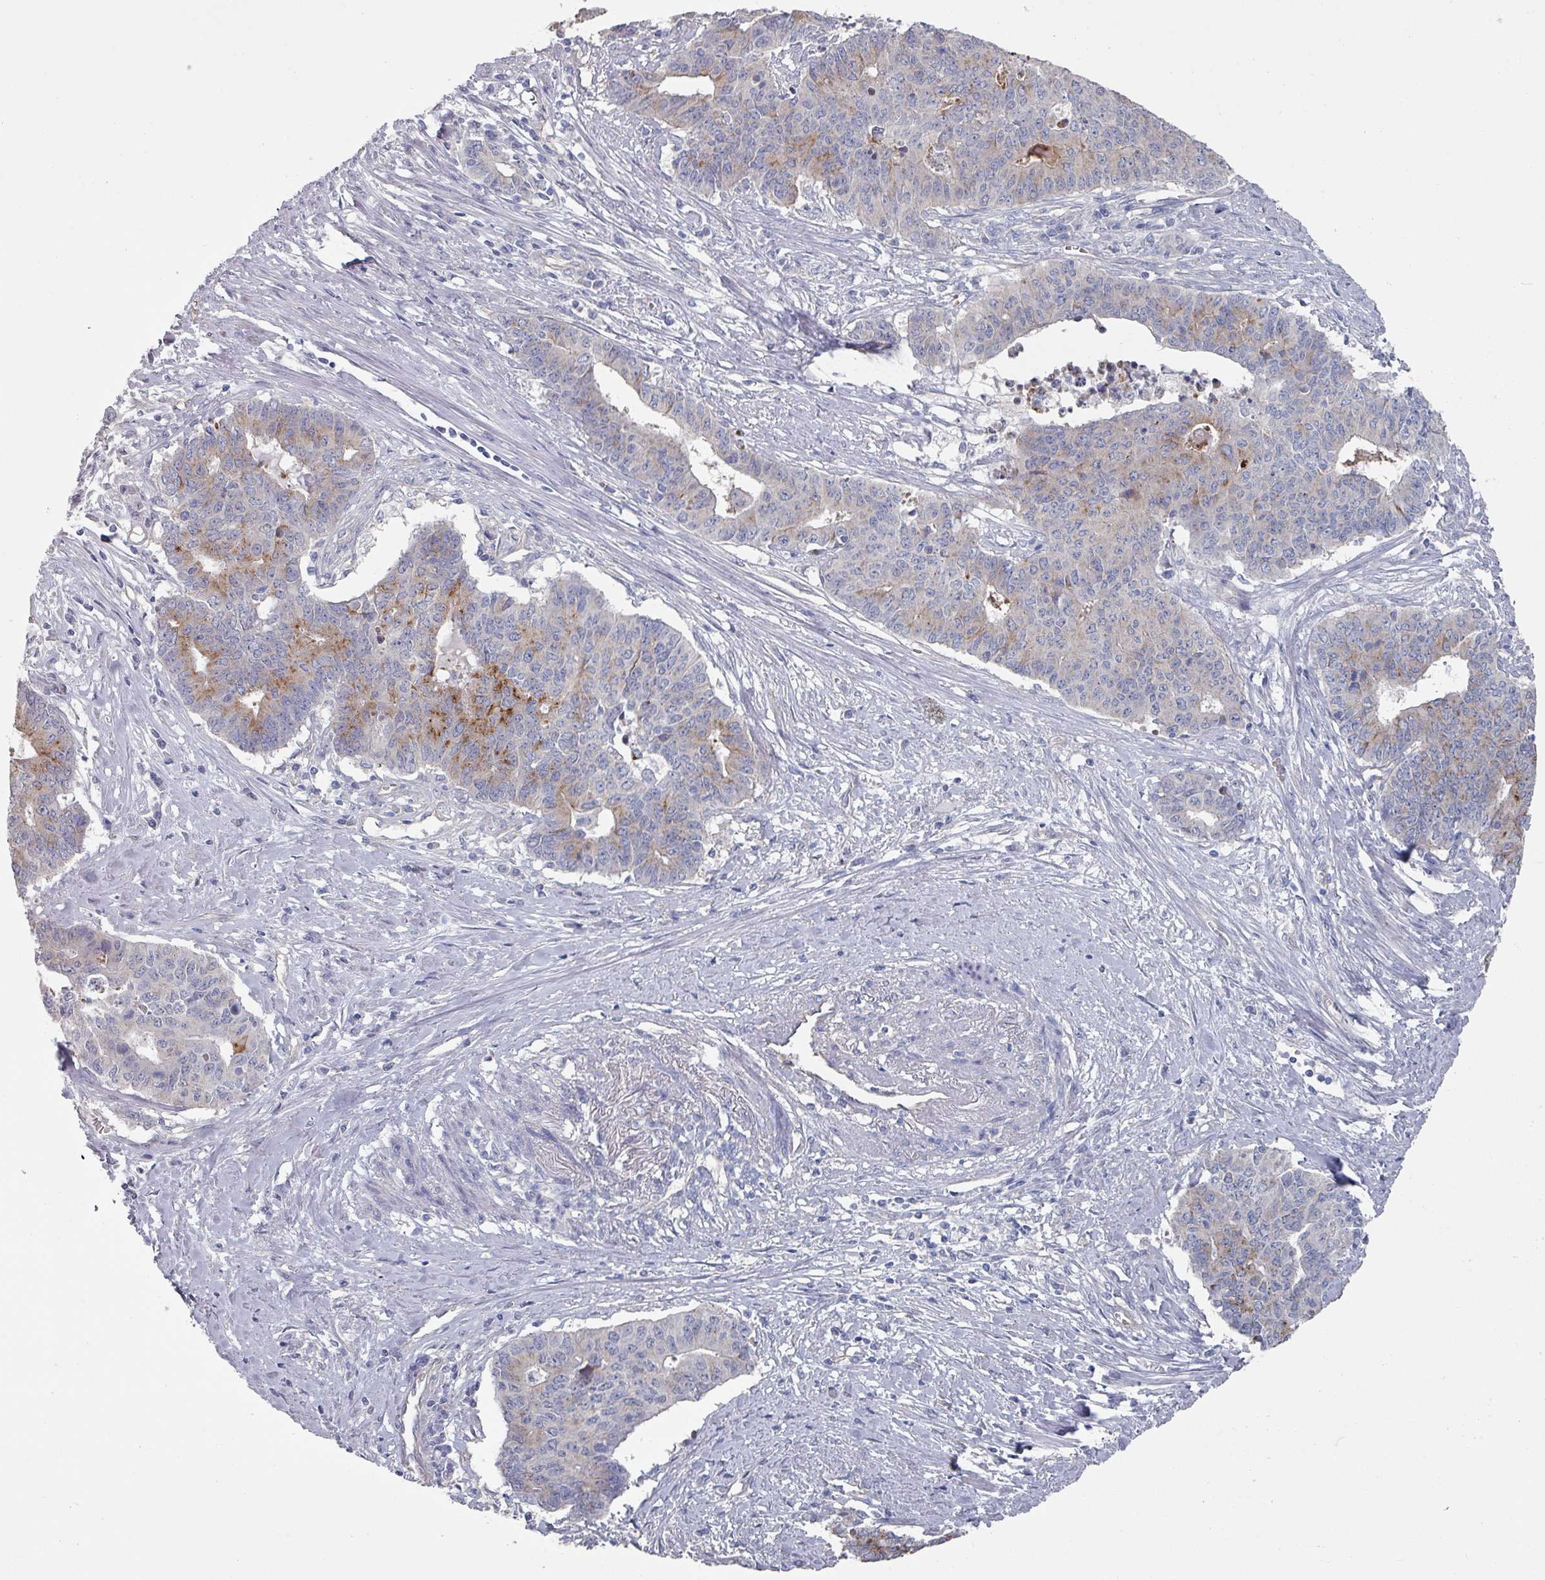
{"staining": {"intensity": "moderate", "quantity": "25%-75%", "location": "cytoplasmic/membranous"}, "tissue": "endometrial cancer", "cell_type": "Tumor cells", "image_type": "cancer", "snomed": [{"axis": "morphology", "description": "Adenocarcinoma, NOS"}, {"axis": "topography", "description": "Endometrium"}], "caption": "Adenocarcinoma (endometrial) stained for a protein exhibits moderate cytoplasmic/membranous positivity in tumor cells.", "gene": "EFL1", "patient": {"sex": "female", "age": 59}}